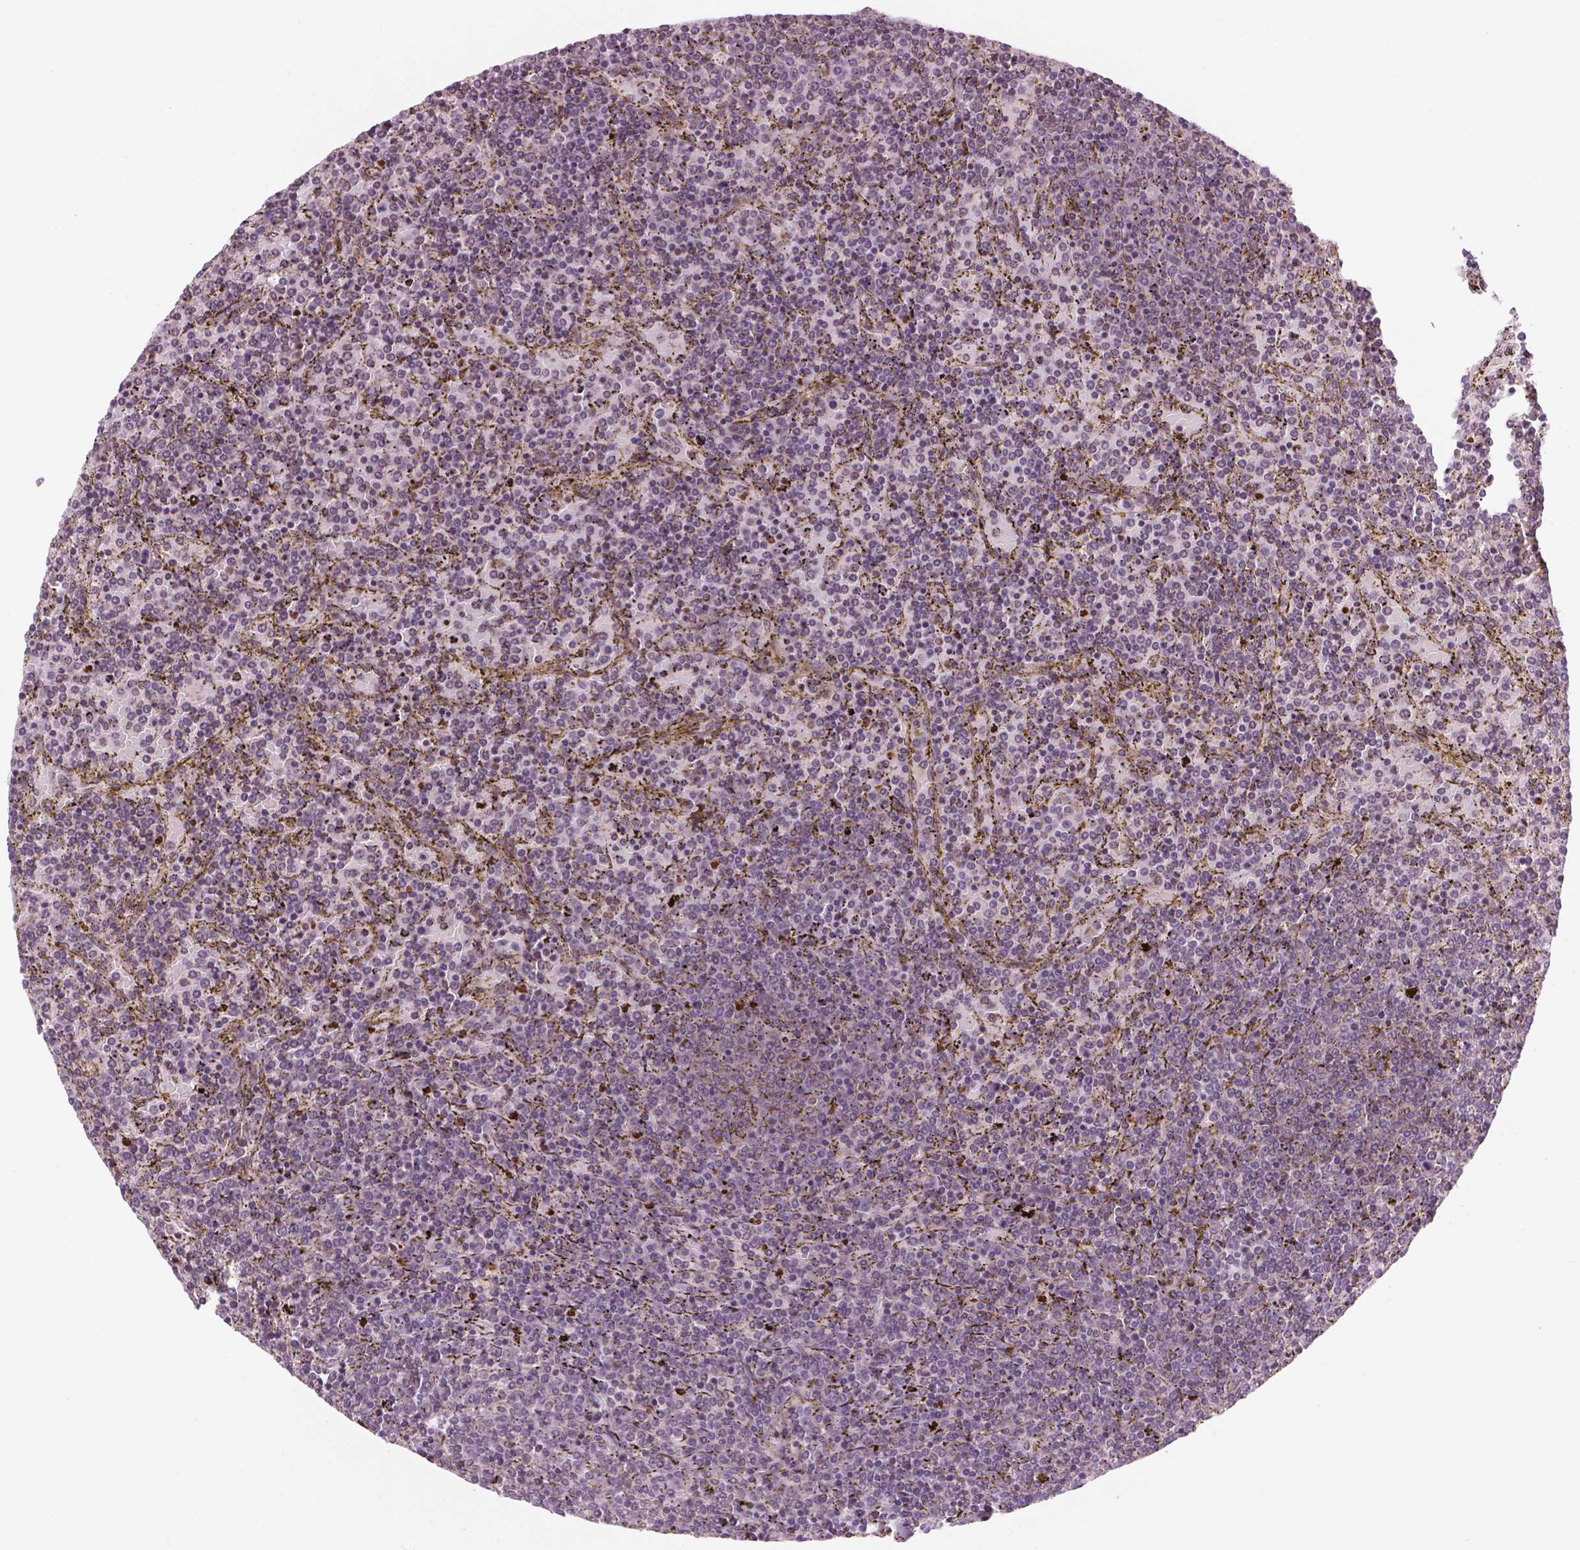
{"staining": {"intensity": "negative", "quantity": "none", "location": "none"}, "tissue": "lymphoma", "cell_type": "Tumor cells", "image_type": "cancer", "snomed": [{"axis": "morphology", "description": "Malignant lymphoma, non-Hodgkin's type, Low grade"}, {"axis": "topography", "description": "Spleen"}], "caption": "This is an IHC image of human lymphoma. There is no positivity in tumor cells.", "gene": "NFAT5", "patient": {"sex": "female", "age": 77}}